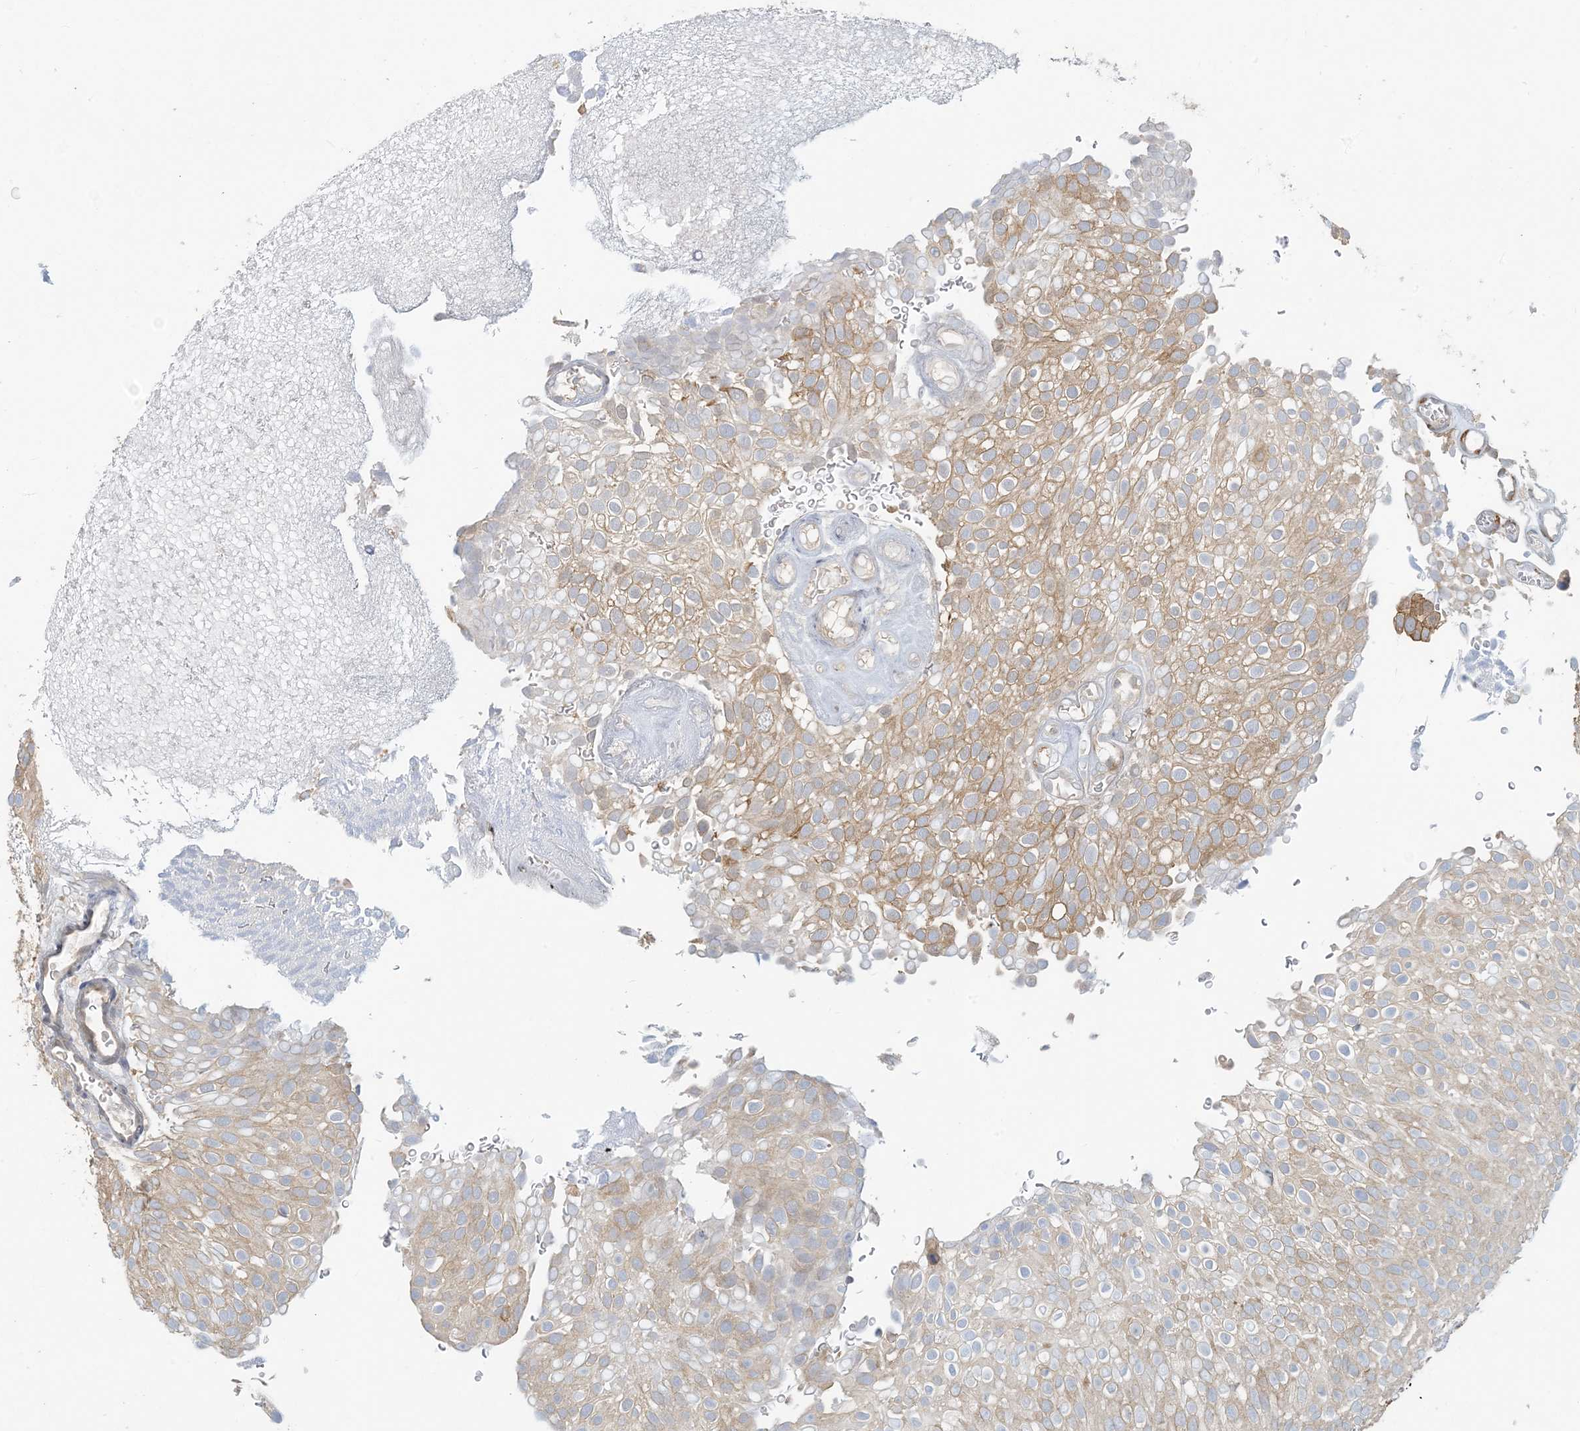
{"staining": {"intensity": "moderate", "quantity": "25%-75%", "location": "cytoplasmic/membranous"}, "tissue": "urothelial cancer", "cell_type": "Tumor cells", "image_type": "cancer", "snomed": [{"axis": "morphology", "description": "Urothelial carcinoma, Low grade"}, {"axis": "topography", "description": "Urinary bladder"}], "caption": "Human urothelial cancer stained for a protein (brown) demonstrates moderate cytoplasmic/membranous positive expression in about 25%-75% of tumor cells.", "gene": "HACL1", "patient": {"sex": "male", "age": 78}}